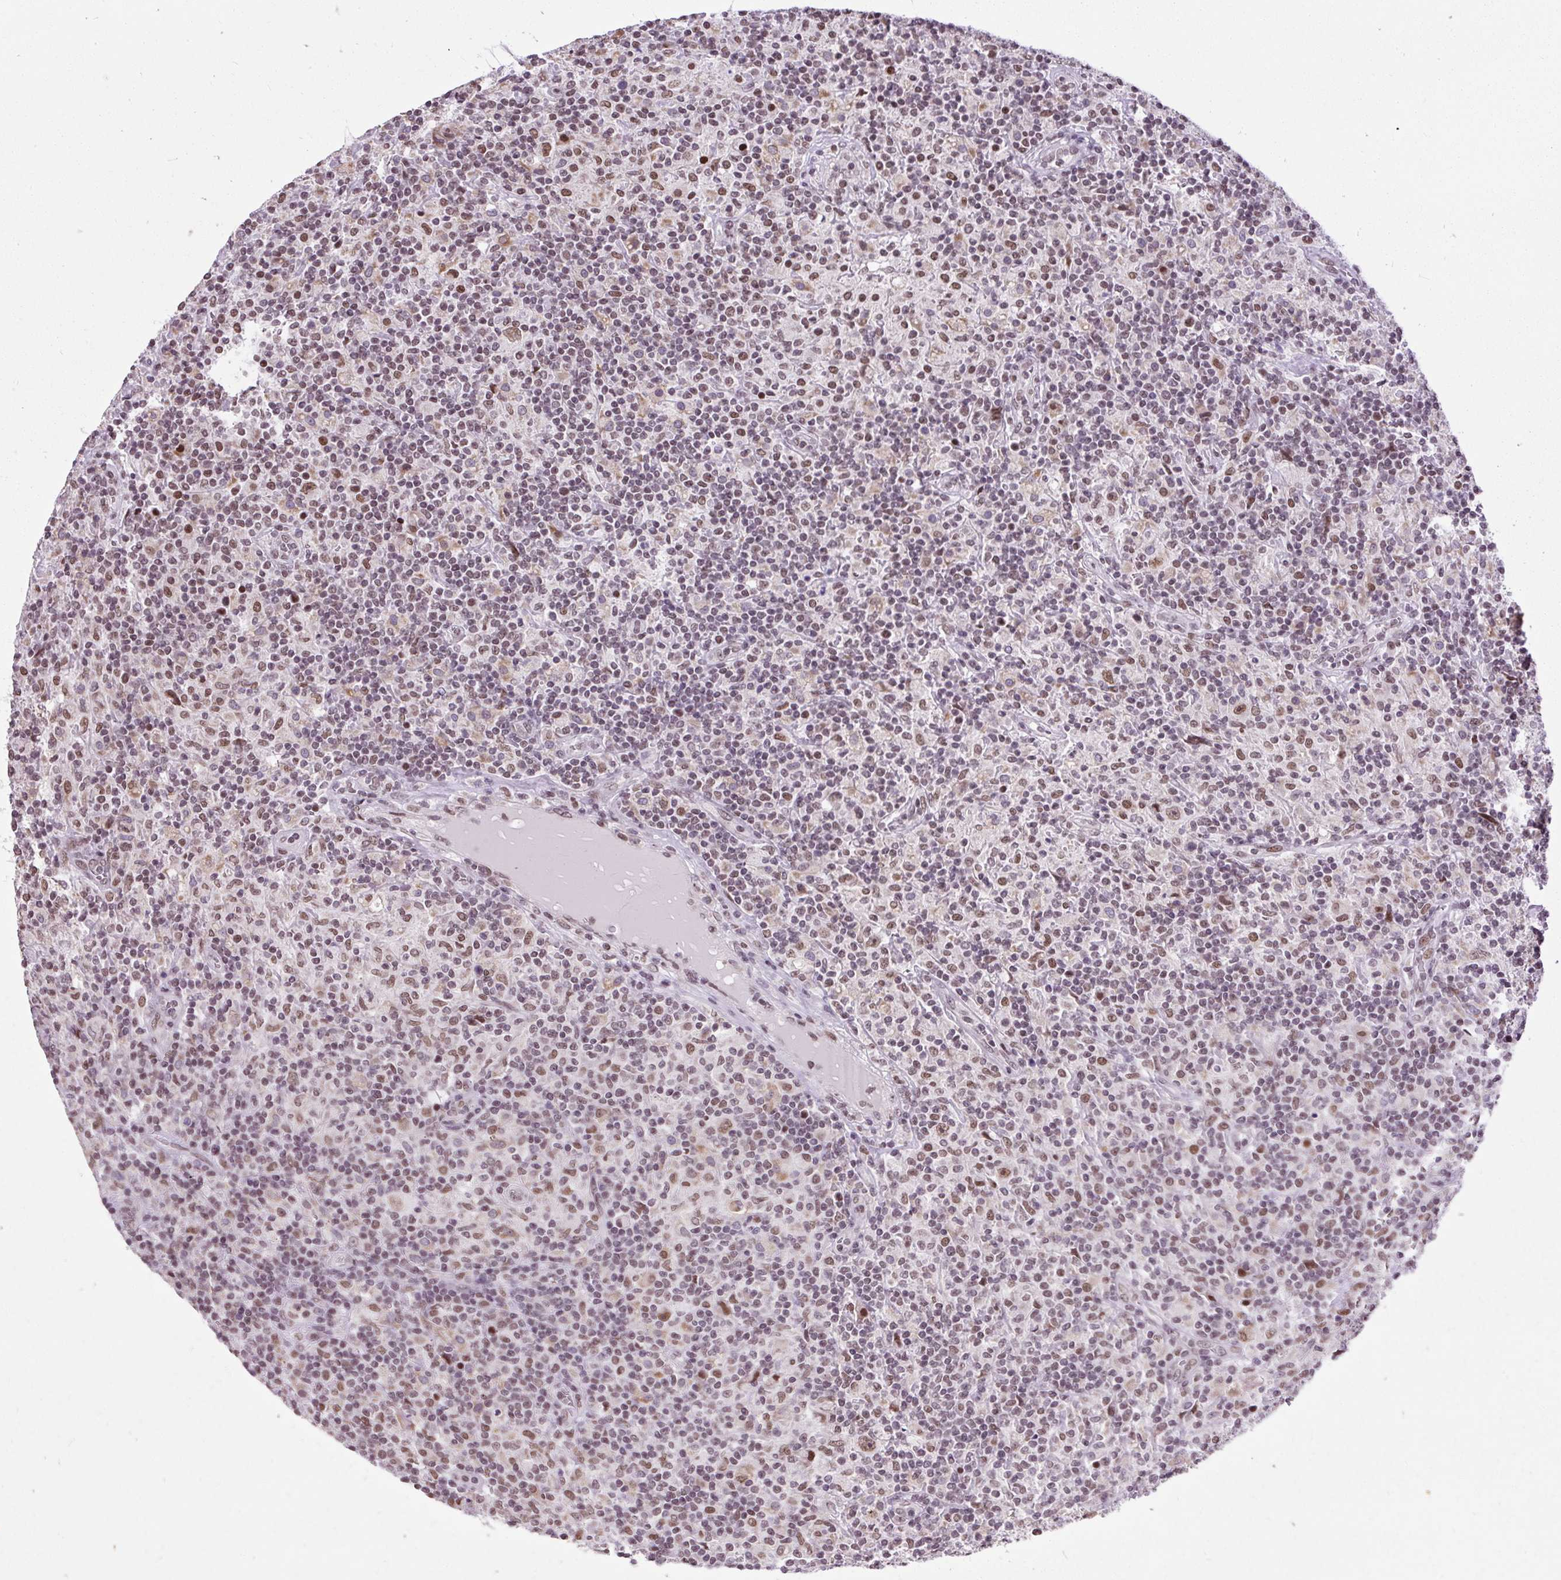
{"staining": {"intensity": "moderate", "quantity": ">75%", "location": "nuclear"}, "tissue": "lymphoma", "cell_type": "Tumor cells", "image_type": "cancer", "snomed": [{"axis": "morphology", "description": "Hodgkin's disease, NOS"}, {"axis": "topography", "description": "Lymph node"}], "caption": "A brown stain shows moderate nuclear expression of a protein in lymphoma tumor cells.", "gene": "ZNF672", "patient": {"sex": "male", "age": 70}}